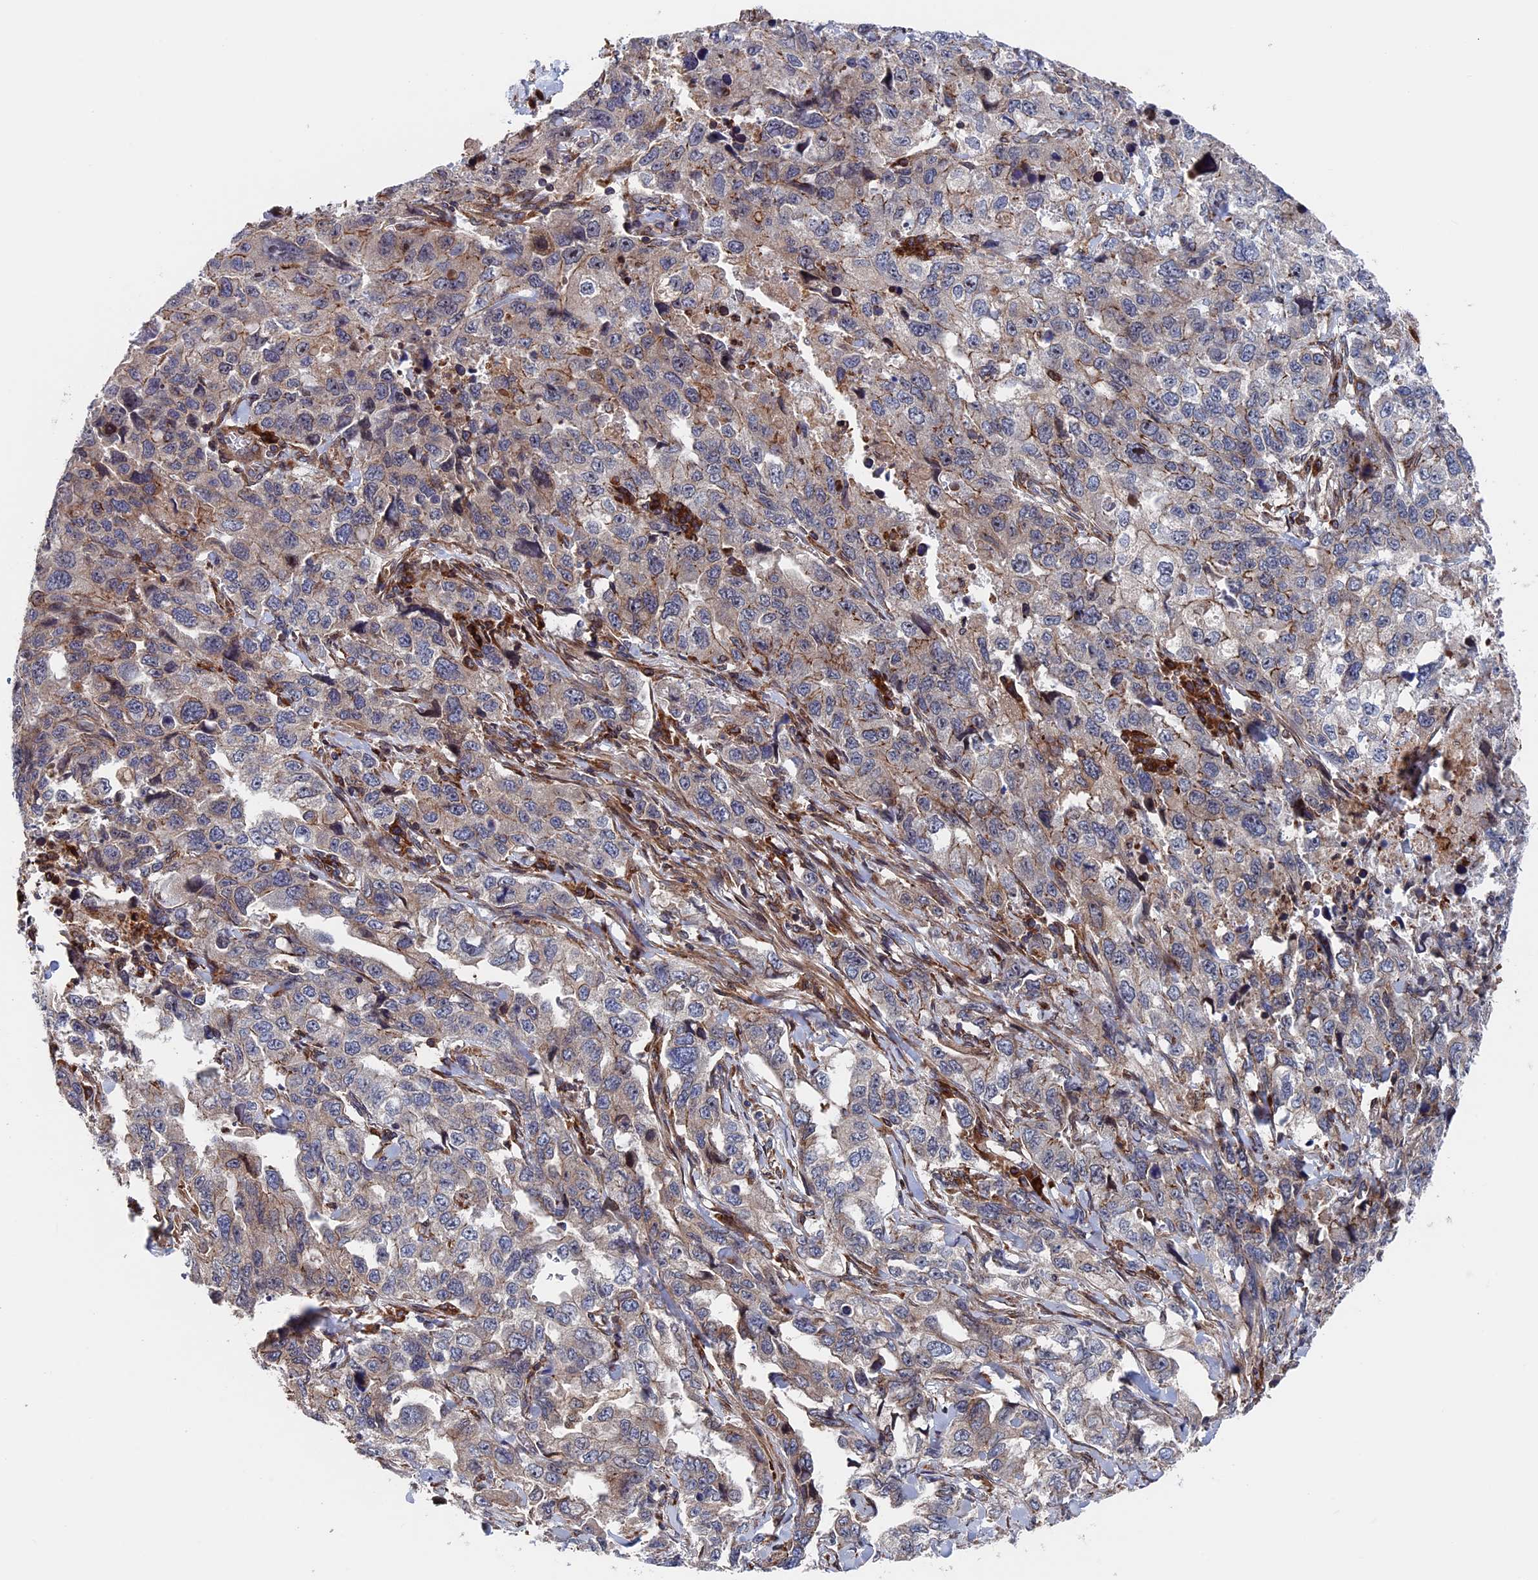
{"staining": {"intensity": "weak", "quantity": "25%-75%", "location": "cytoplasmic/membranous"}, "tissue": "lung cancer", "cell_type": "Tumor cells", "image_type": "cancer", "snomed": [{"axis": "morphology", "description": "Adenocarcinoma, NOS"}, {"axis": "topography", "description": "Lung"}], "caption": "Immunohistochemistry (IHC) of human lung cancer exhibits low levels of weak cytoplasmic/membranous positivity in approximately 25%-75% of tumor cells. The protein is shown in brown color, while the nuclei are stained blue.", "gene": "RPUSD1", "patient": {"sex": "female", "age": 51}}